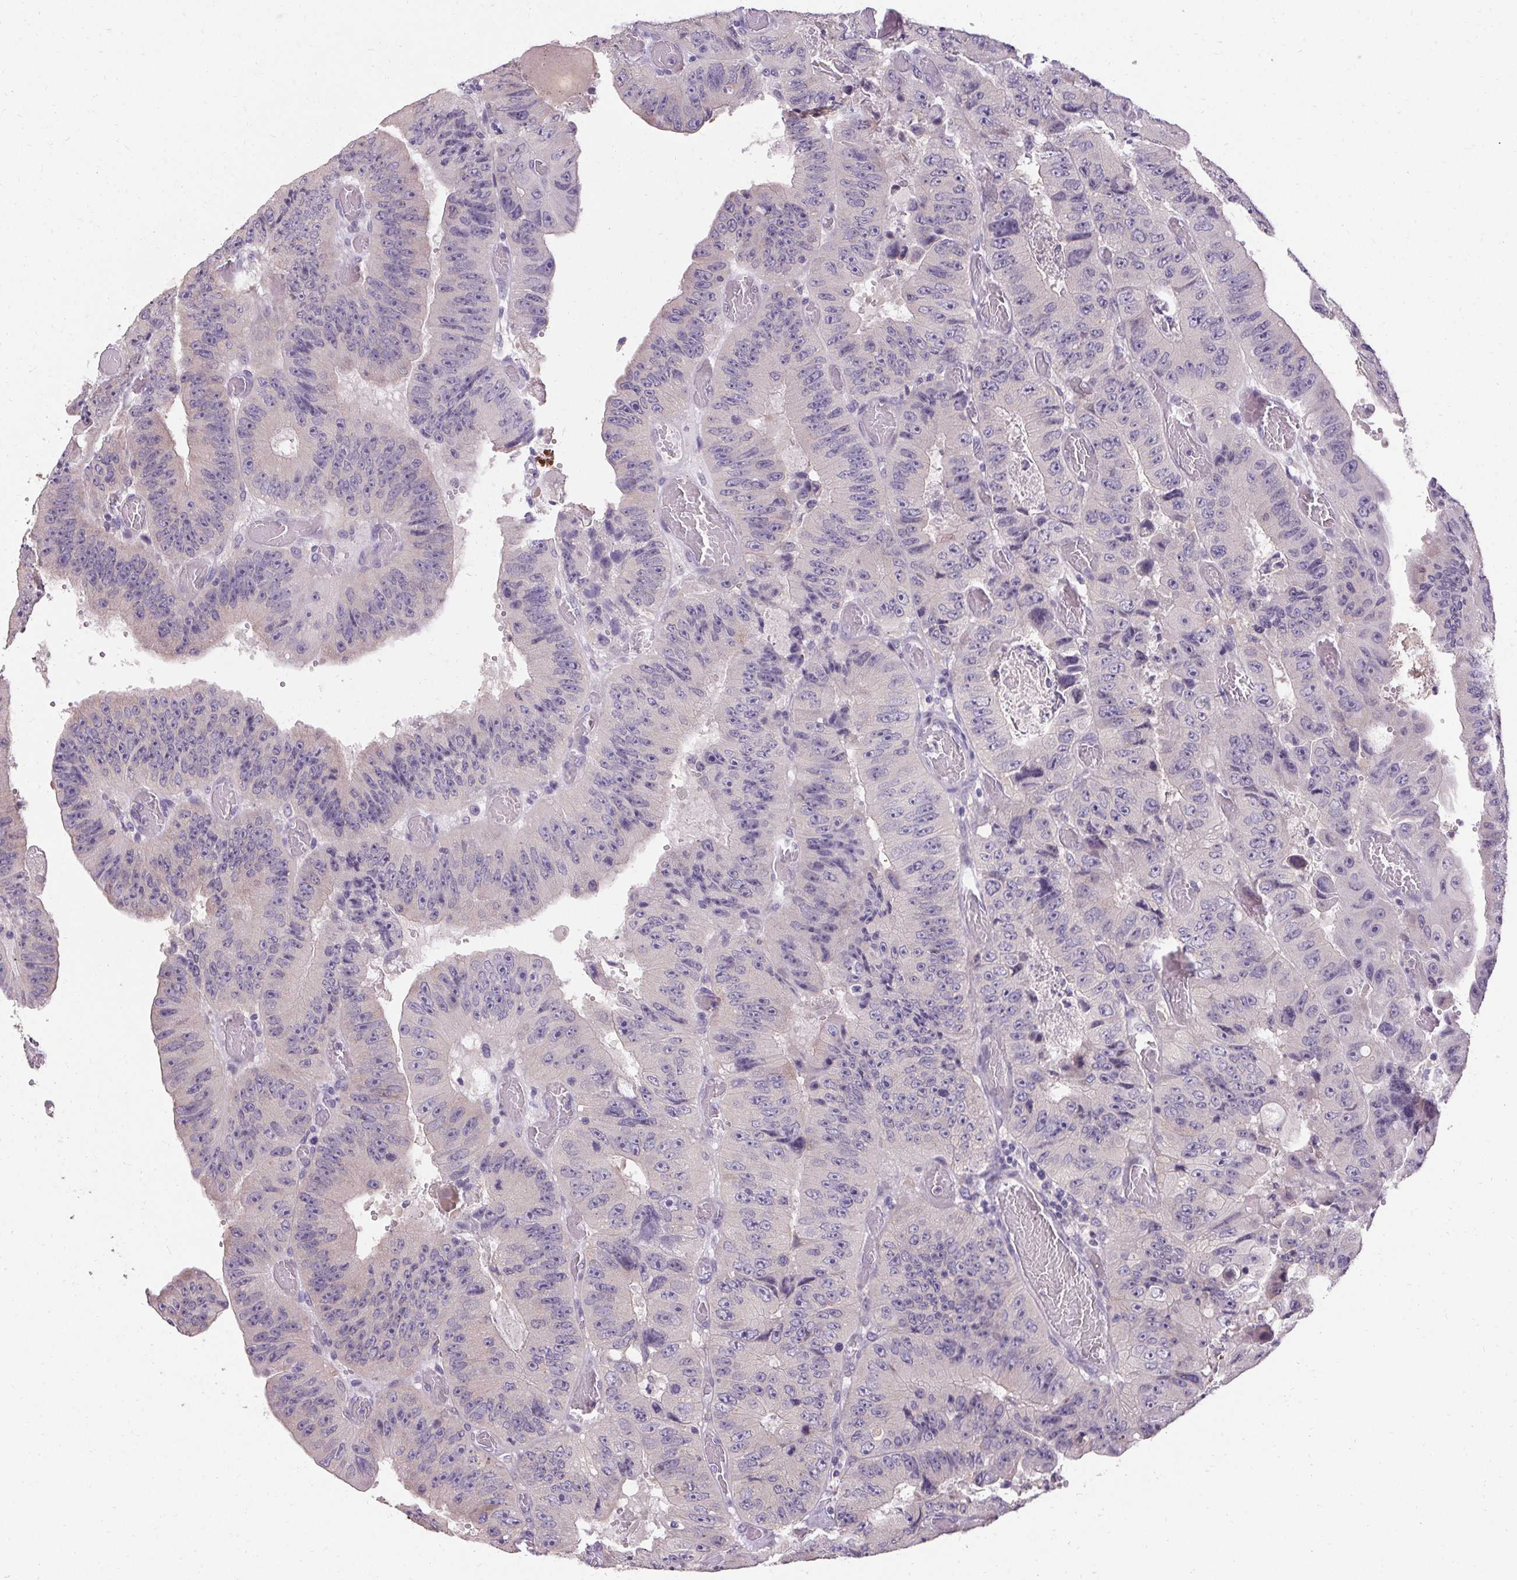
{"staining": {"intensity": "weak", "quantity": "<25%", "location": "cytoplasmic/membranous"}, "tissue": "colorectal cancer", "cell_type": "Tumor cells", "image_type": "cancer", "snomed": [{"axis": "morphology", "description": "Adenocarcinoma, NOS"}, {"axis": "topography", "description": "Colon"}], "caption": "Tumor cells show no significant staining in colorectal cancer (adenocarcinoma).", "gene": "HSD17B3", "patient": {"sex": "female", "age": 84}}